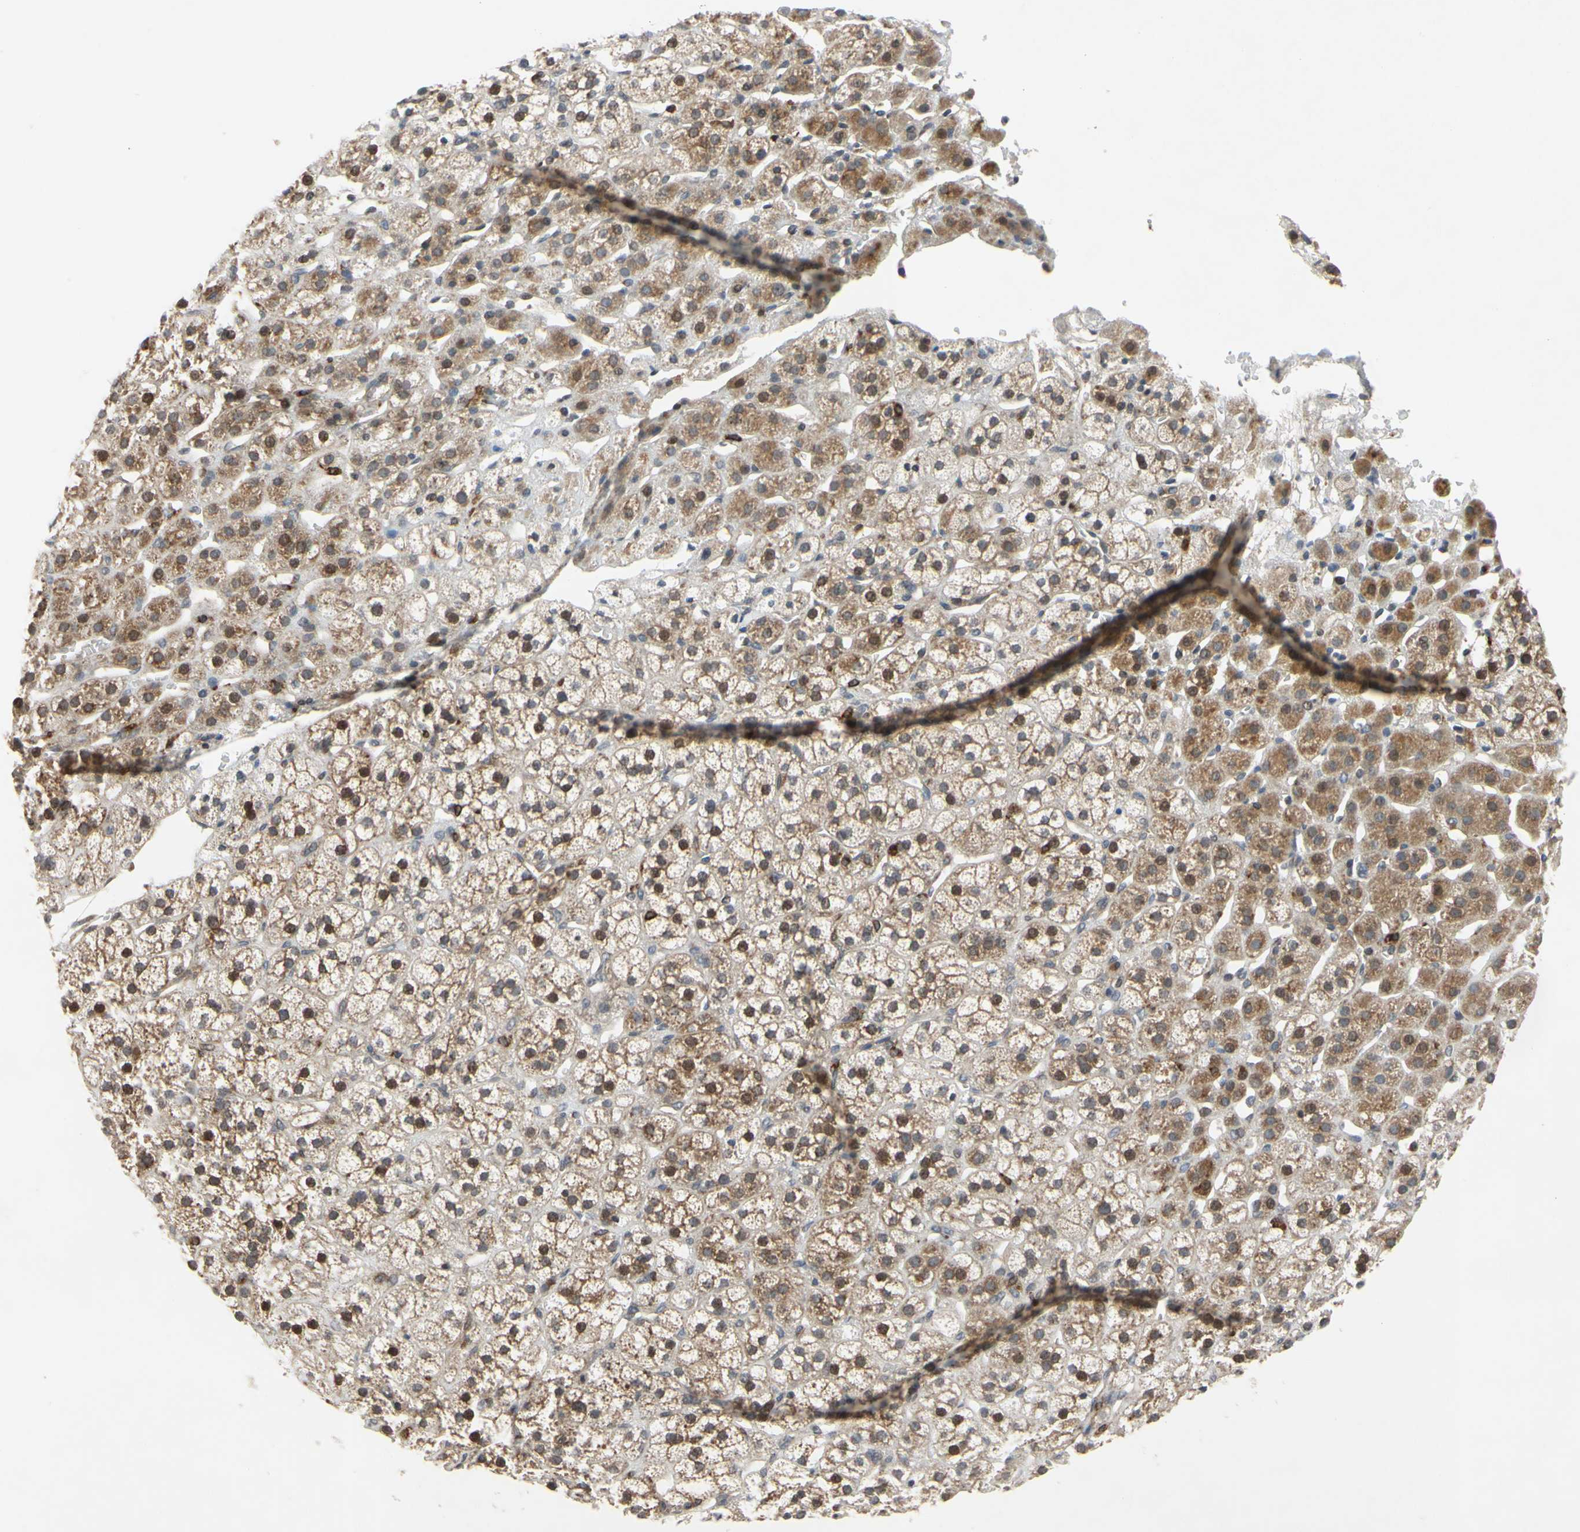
{"staining": {"intensity": "strong", "quantity": "25%-75%", "location": "cytoplasmic/membranous"}, "tissue": "adrenal gland", "cell_type": "Glandular cells", "image_type": "normal", "snomed": [{"axis": "morphology", "description": "Normal tissue, NOS"}, {"axis": "topography", "description": "Adrenal gland"}], "caption": "Immunohistochemistry of unremarkable human adrenal gland exhibits high levels of strong cytoplasmic/membranous staining in about 25%-75% of glandular cells.", "gene": "PLXNA2", "patient": {"sex": "male", "age": 56}}